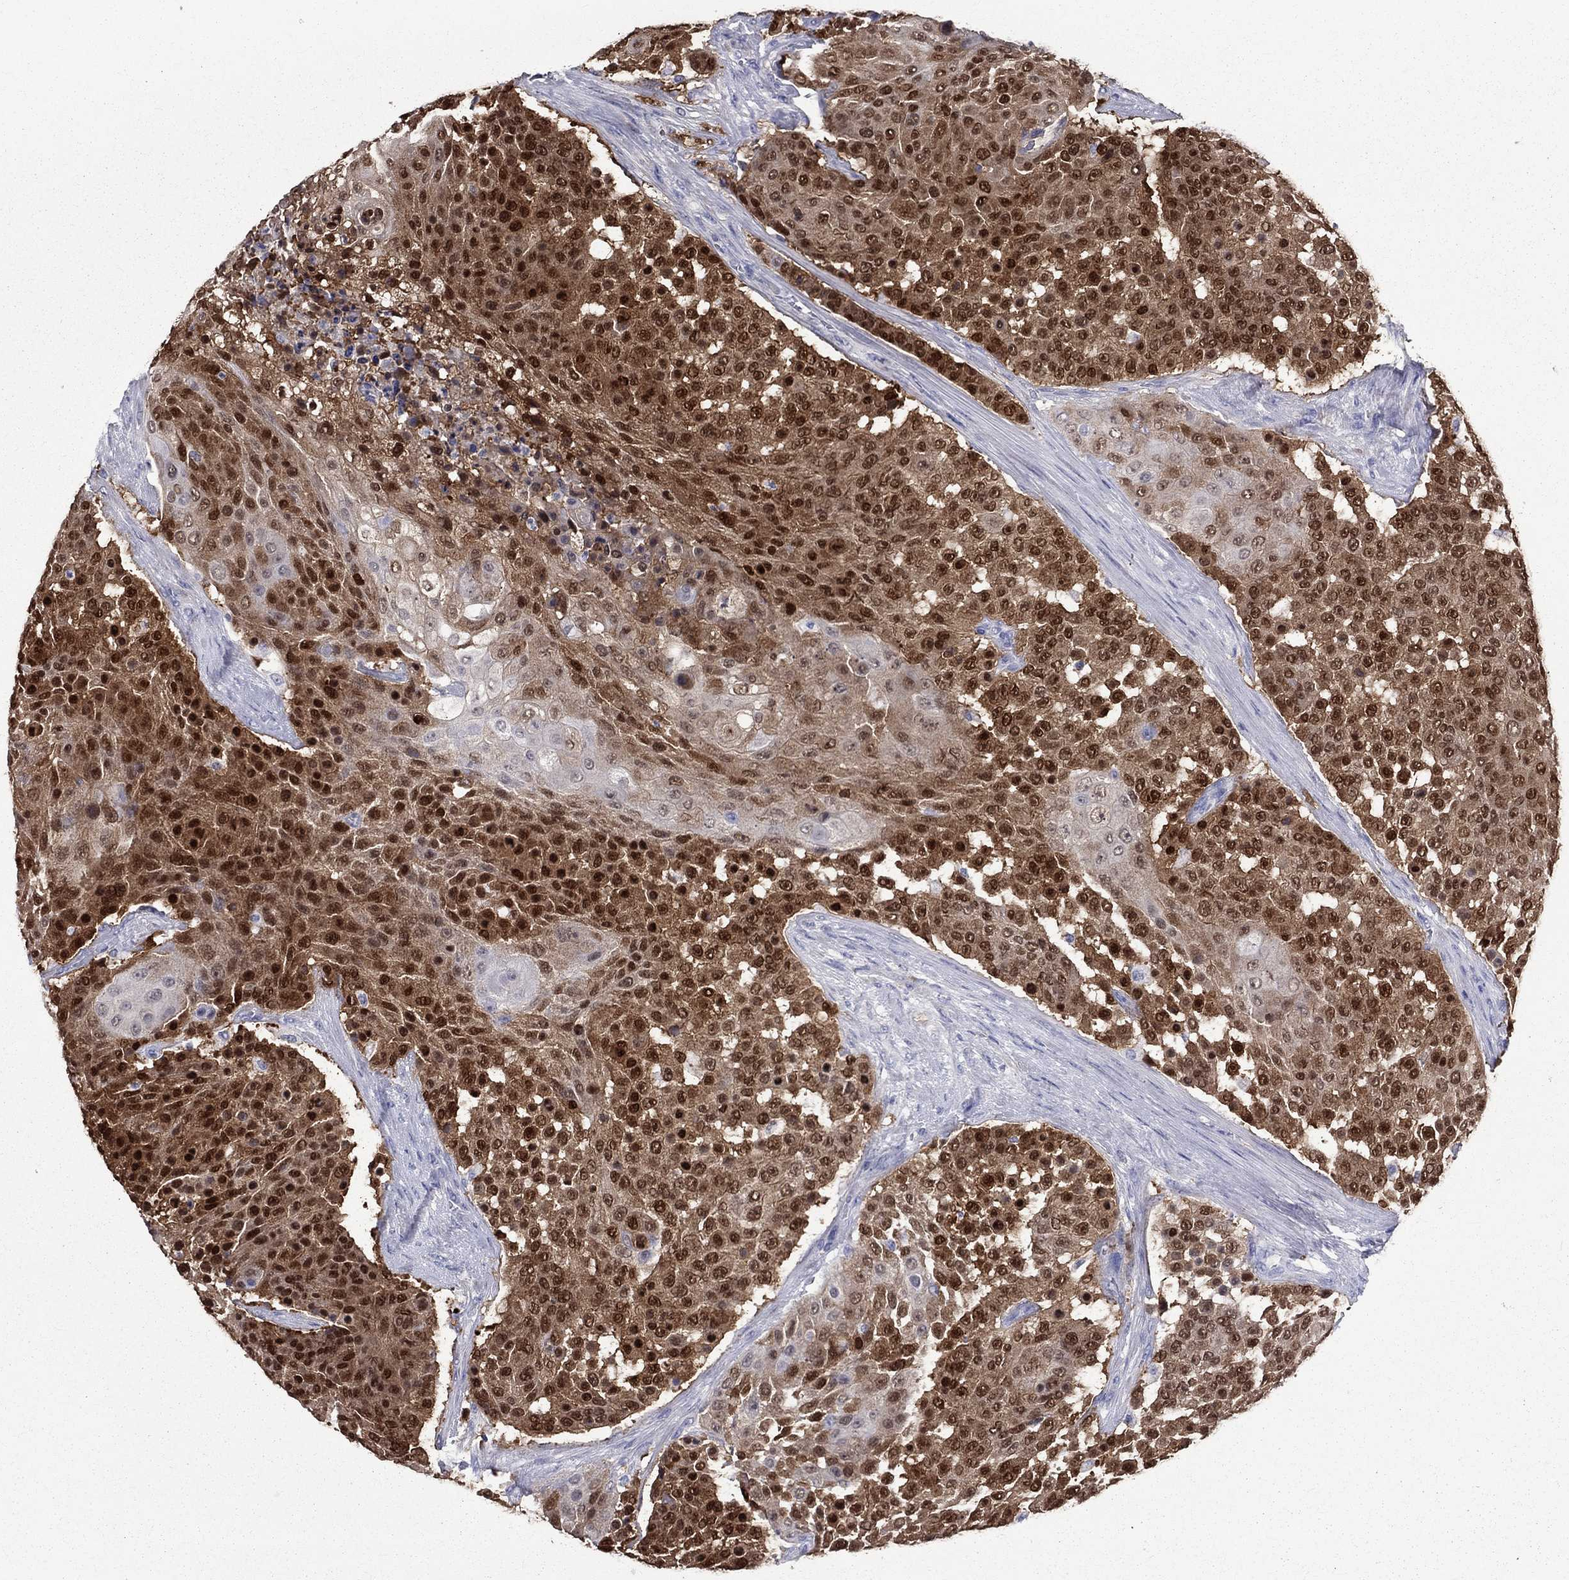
{"staining": {"intensity": "strong", "quantity": "25%-75%", "location": "nuclear"}, "tissue": "urothelial cancer", "cell_type": "Tumor cells", "image_type": "cancer", "snomed": [{"axis": "morphology", "description": "Urothelial carcinoma, High grade"}, {"axis": "topography", "description": "Urinary bladder"}], "caption": "The histopathology image shows immunohistochemical staining of high-grade urothelial carcinoma. There is strong nuclear expression is identified in approximately 25%-75% of tumor cells.", "gene": "ANXA10", "patient": {"sex": "female", "age": 63}}